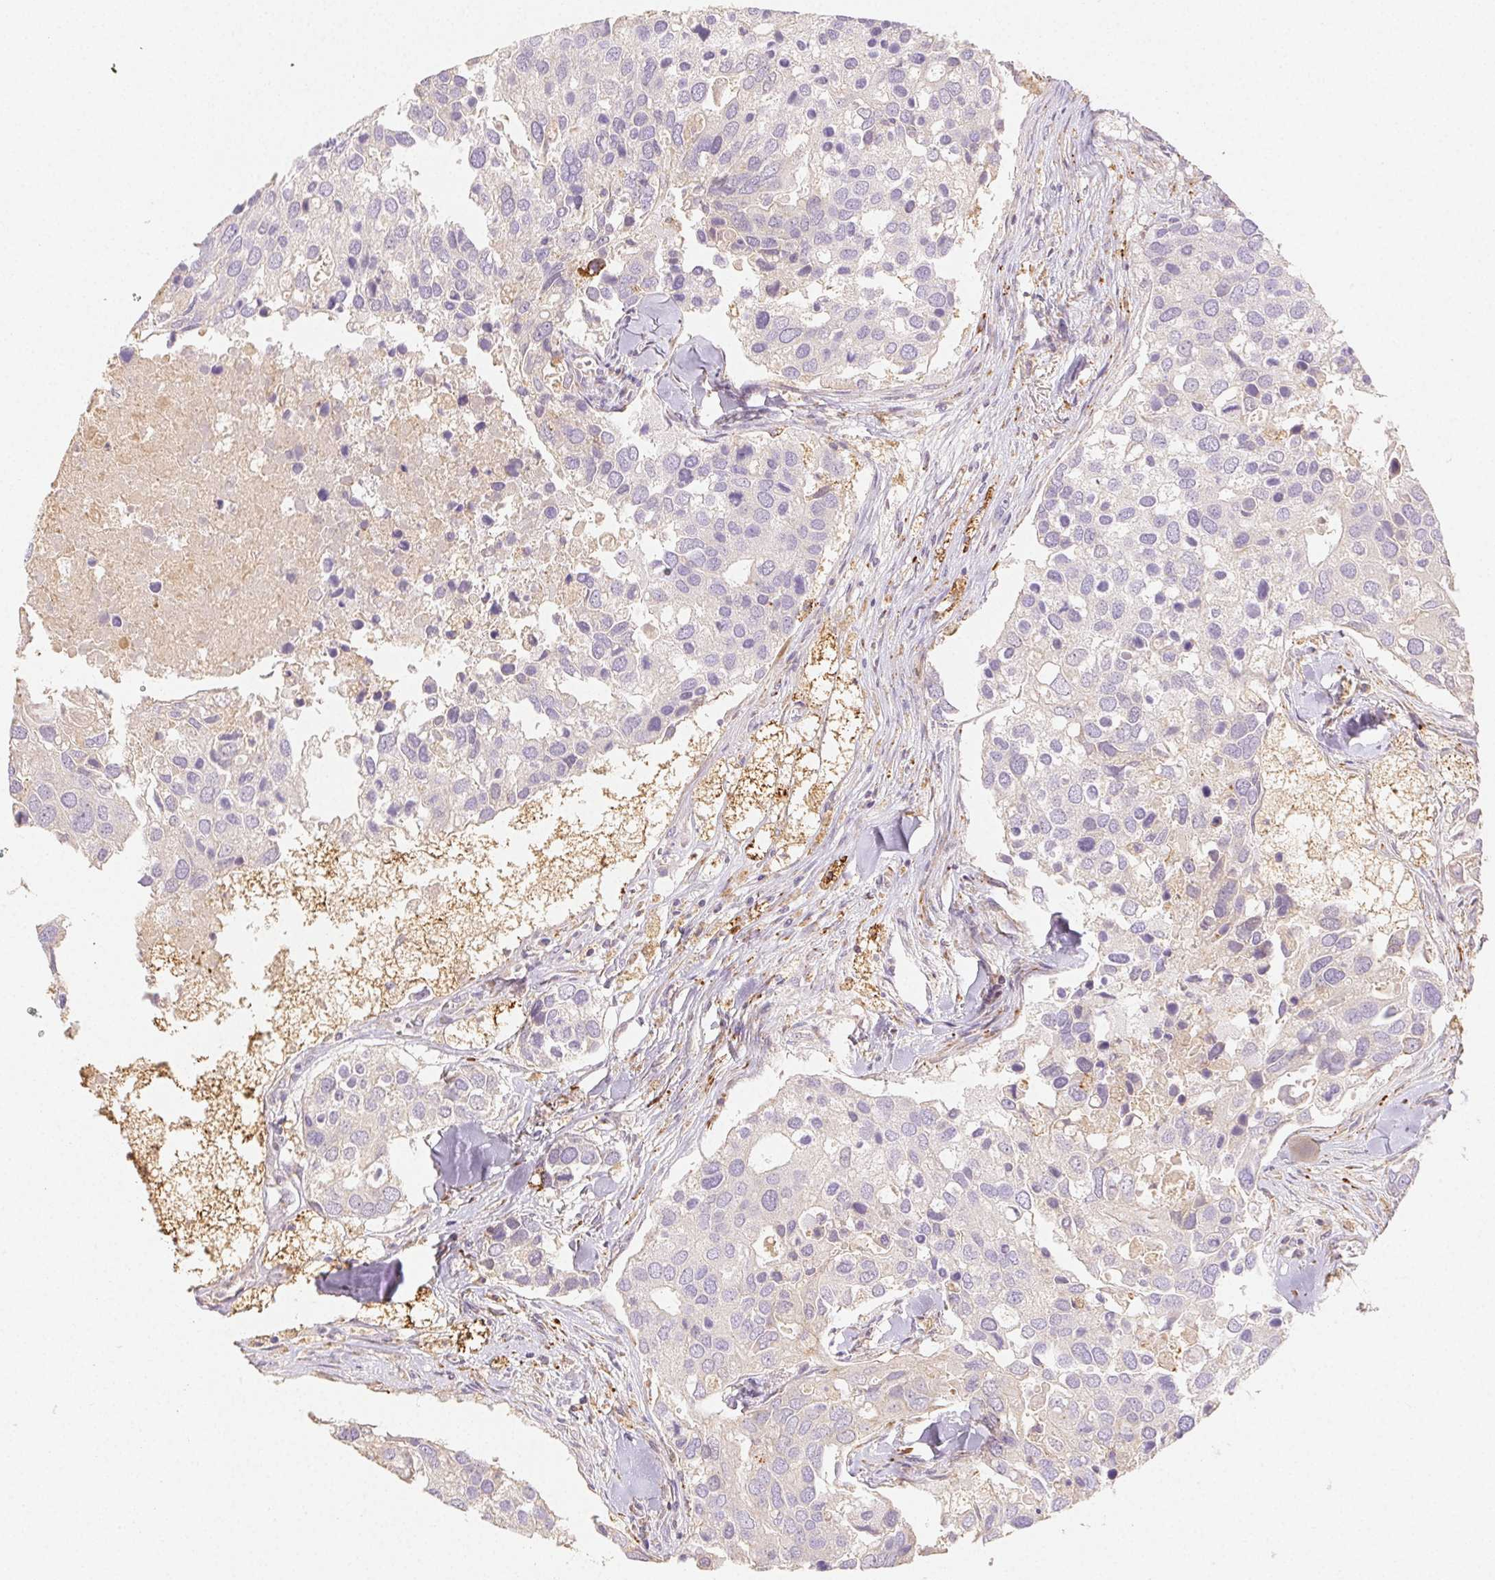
{"staining": {"intensity": "negative", "quantity": "none", "location": "none"}, "tissue": "breast cancer", "cell_type": "Tumor cells", "image_type": "cancer", "snomed": [{"axis": "morphology", "description": "Duct carcinoma"}, {"axis": "topography", "description": "Breast"}], "caption": "Tumor cells are negative for protein expression in human infiltrating ductal carcinoma (breast).", "gene": "ACVR1B", "patient": {"sex": "female", "age": 83}}